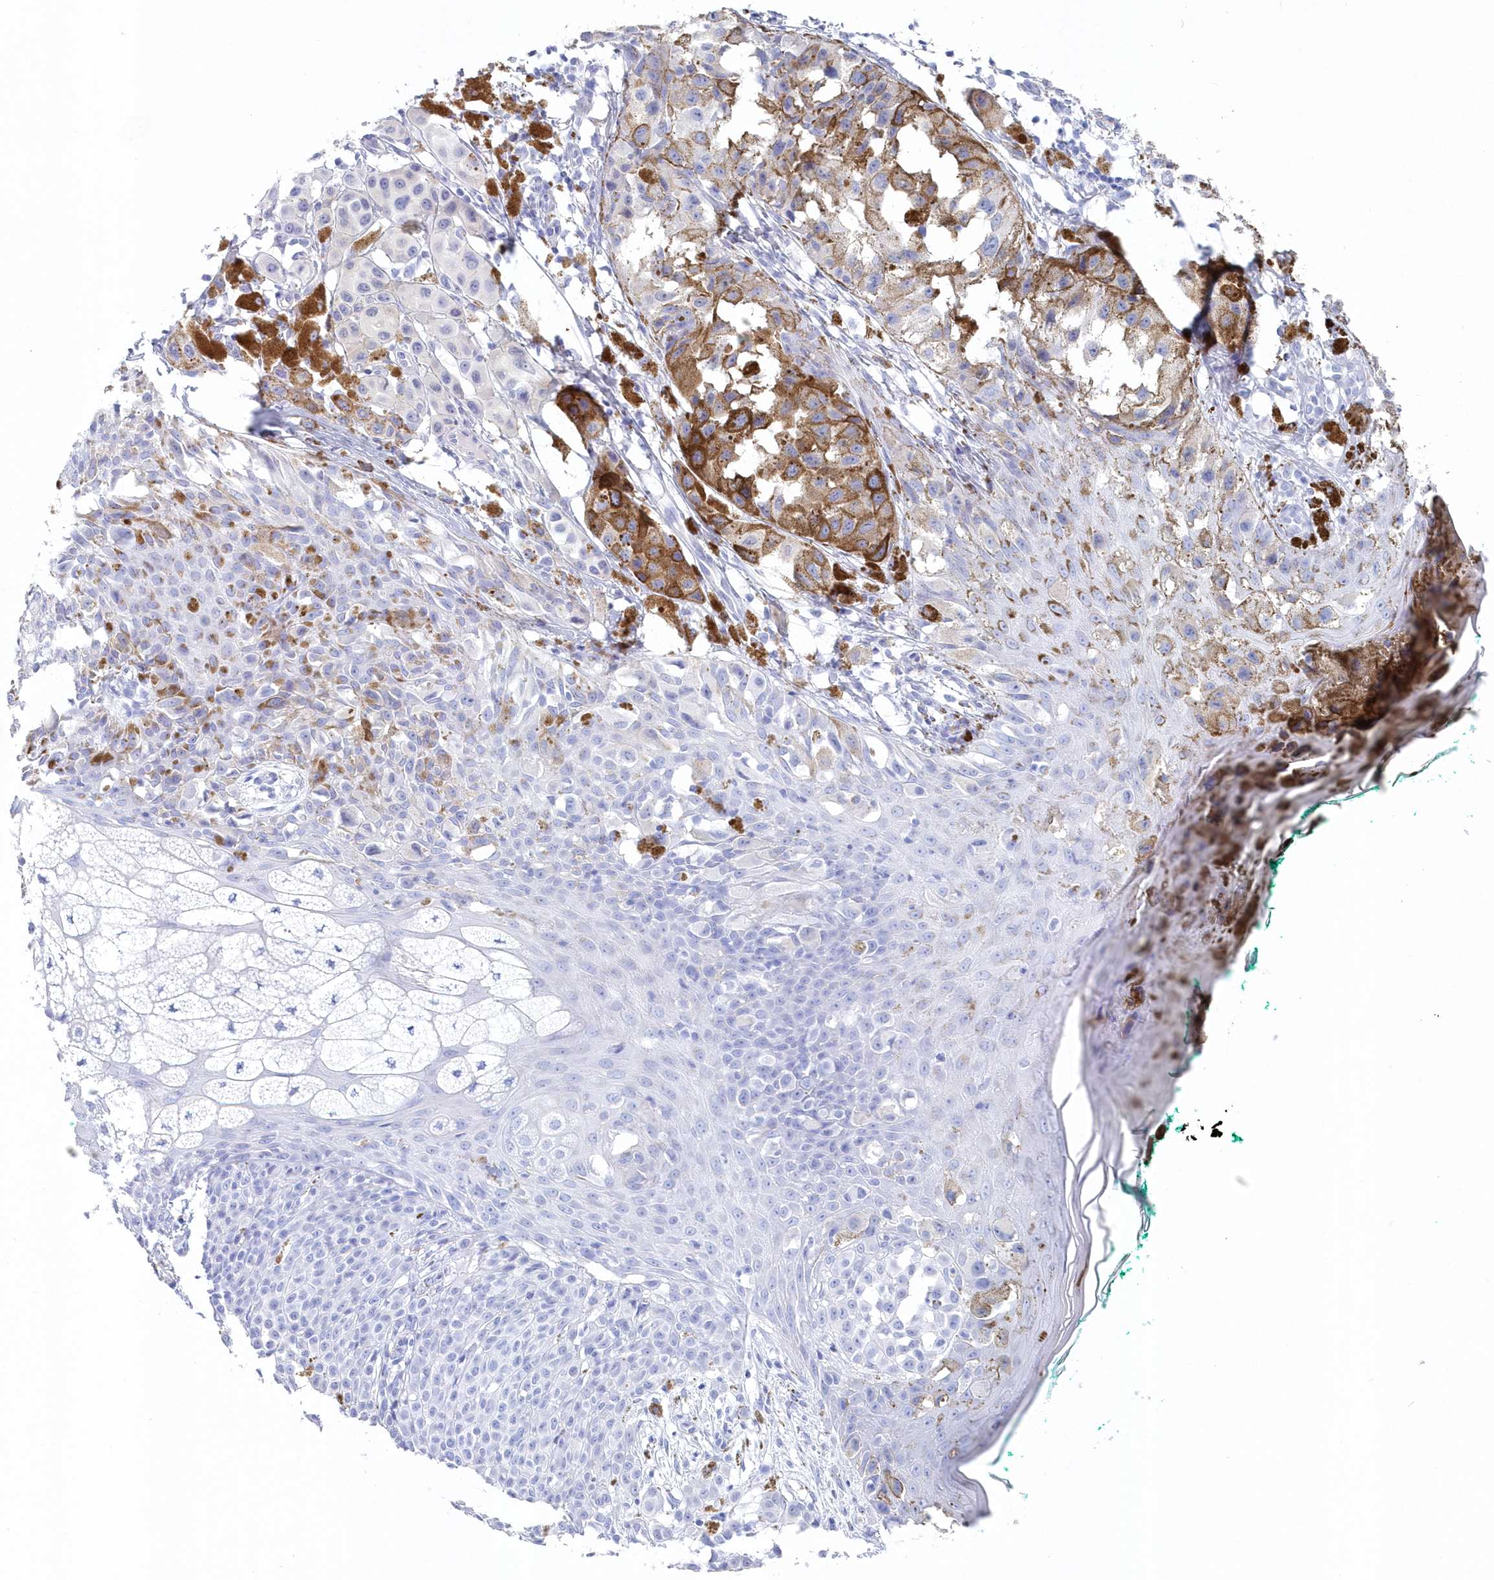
{"staining": {"intensity": "negative", "quantity": "none", "location": "none"}, "tissue": "melanoma", "cell_type": "Tumor cells", "image_type": "cancer", "snomed": [{"axis": "morphology", "description": "Malignant melanoma, NOS"}, {"axis": "topography", "description": "Skin of leg"}], "caption": "DAB (3,3'-diaminobenzidine) immunohistochemical staining of human malignant melanoma shows no significant staining in tumor cells.", "gene": "CSNK1G2", "patient": {"sex": "female", "age": 72}}